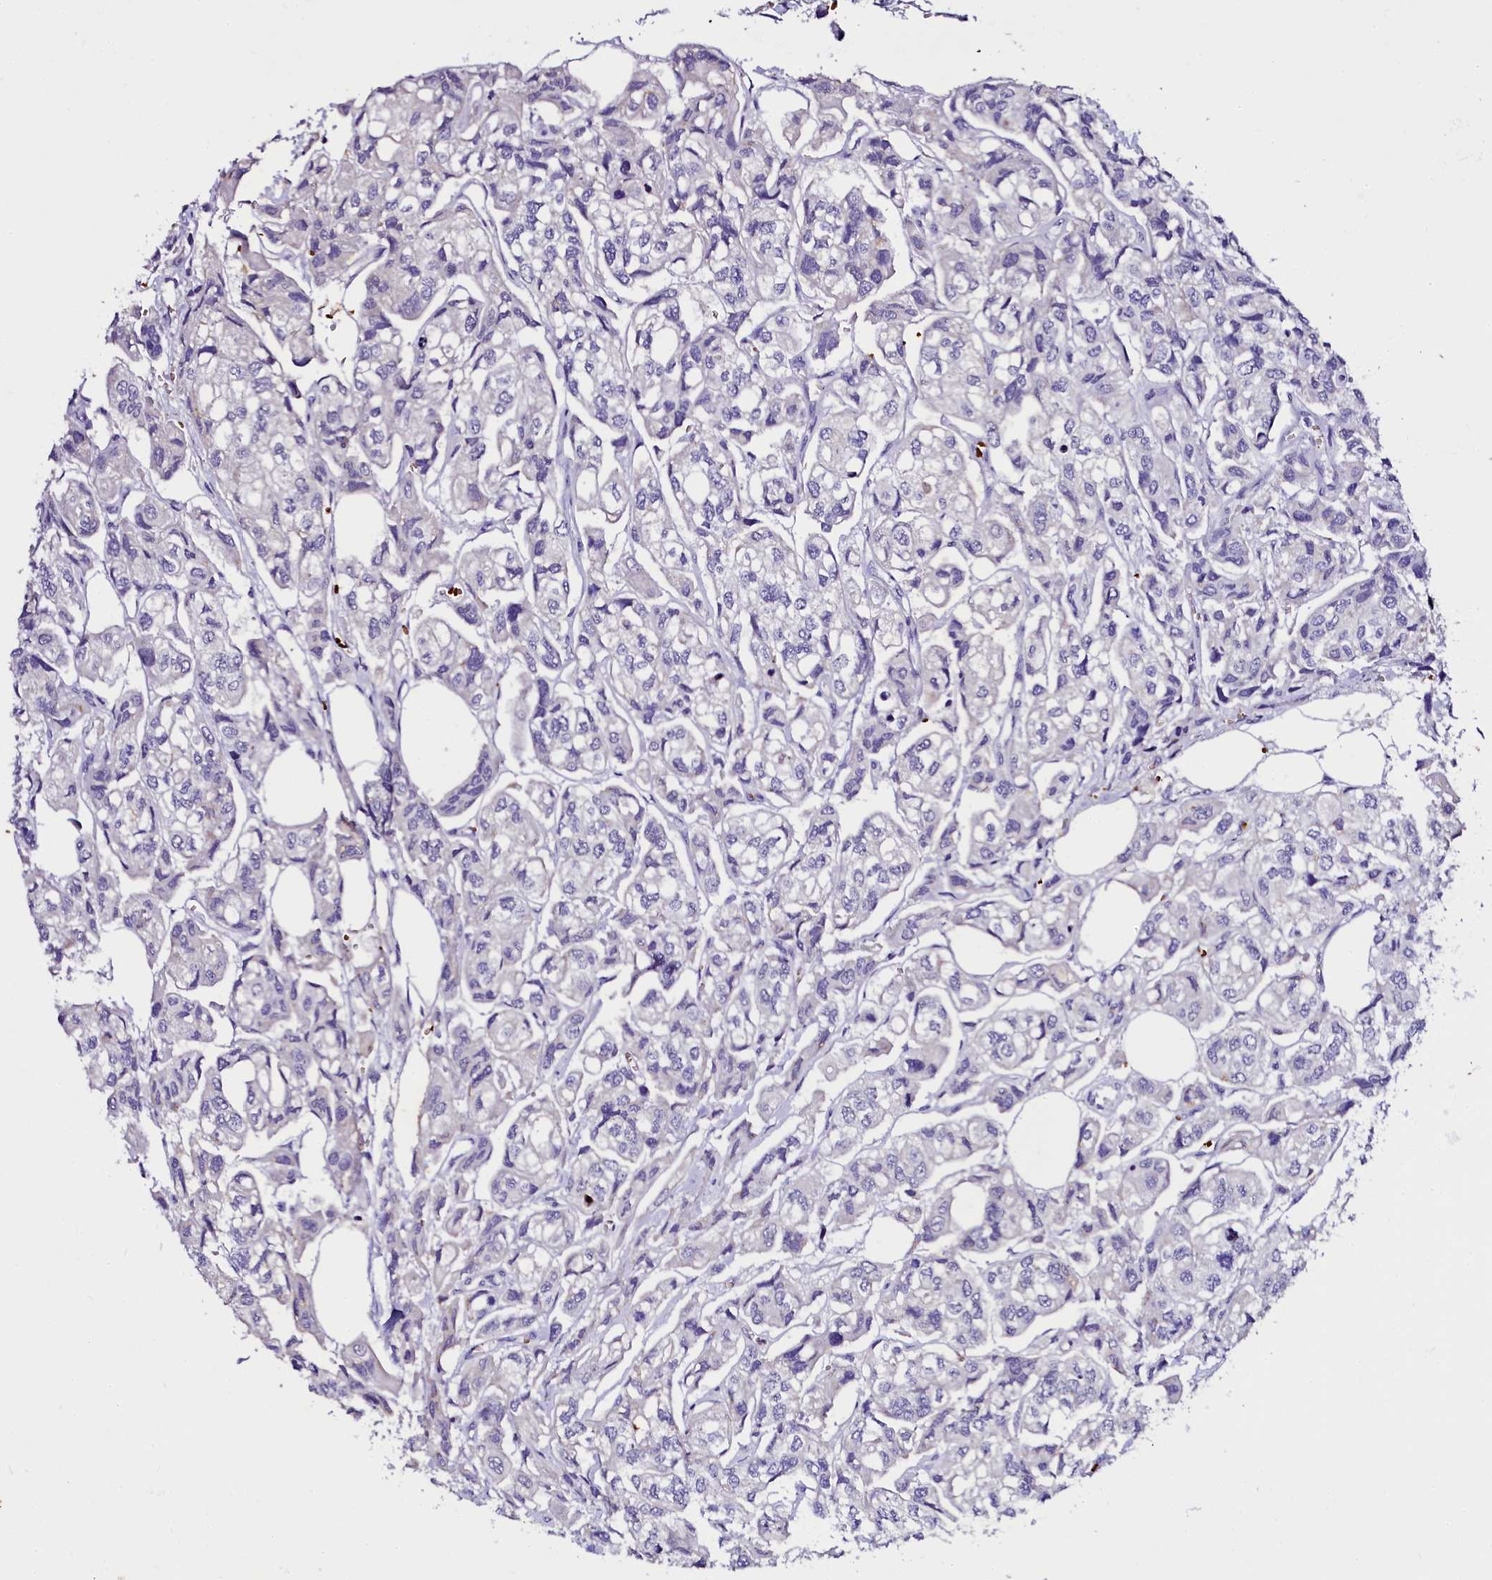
{"staining": {"intensity": "negative", "quantity": "none", "location": "none"}, "tissue": "urothelial cancer", "cell_type": "Tumor cells", "image_type": "cancer", "snomed": [{"axis": "morphology", "description": "Urothelial carcinoma, High grade"}, {"axis": "topography", "description": "Urinary bladder"}], "caption": "The image shows no staining of tumor cells in high-grade urothelial carcinoma.", "gene": "CTDSPL2", "patient": {"sex": "male", "age": 67}}